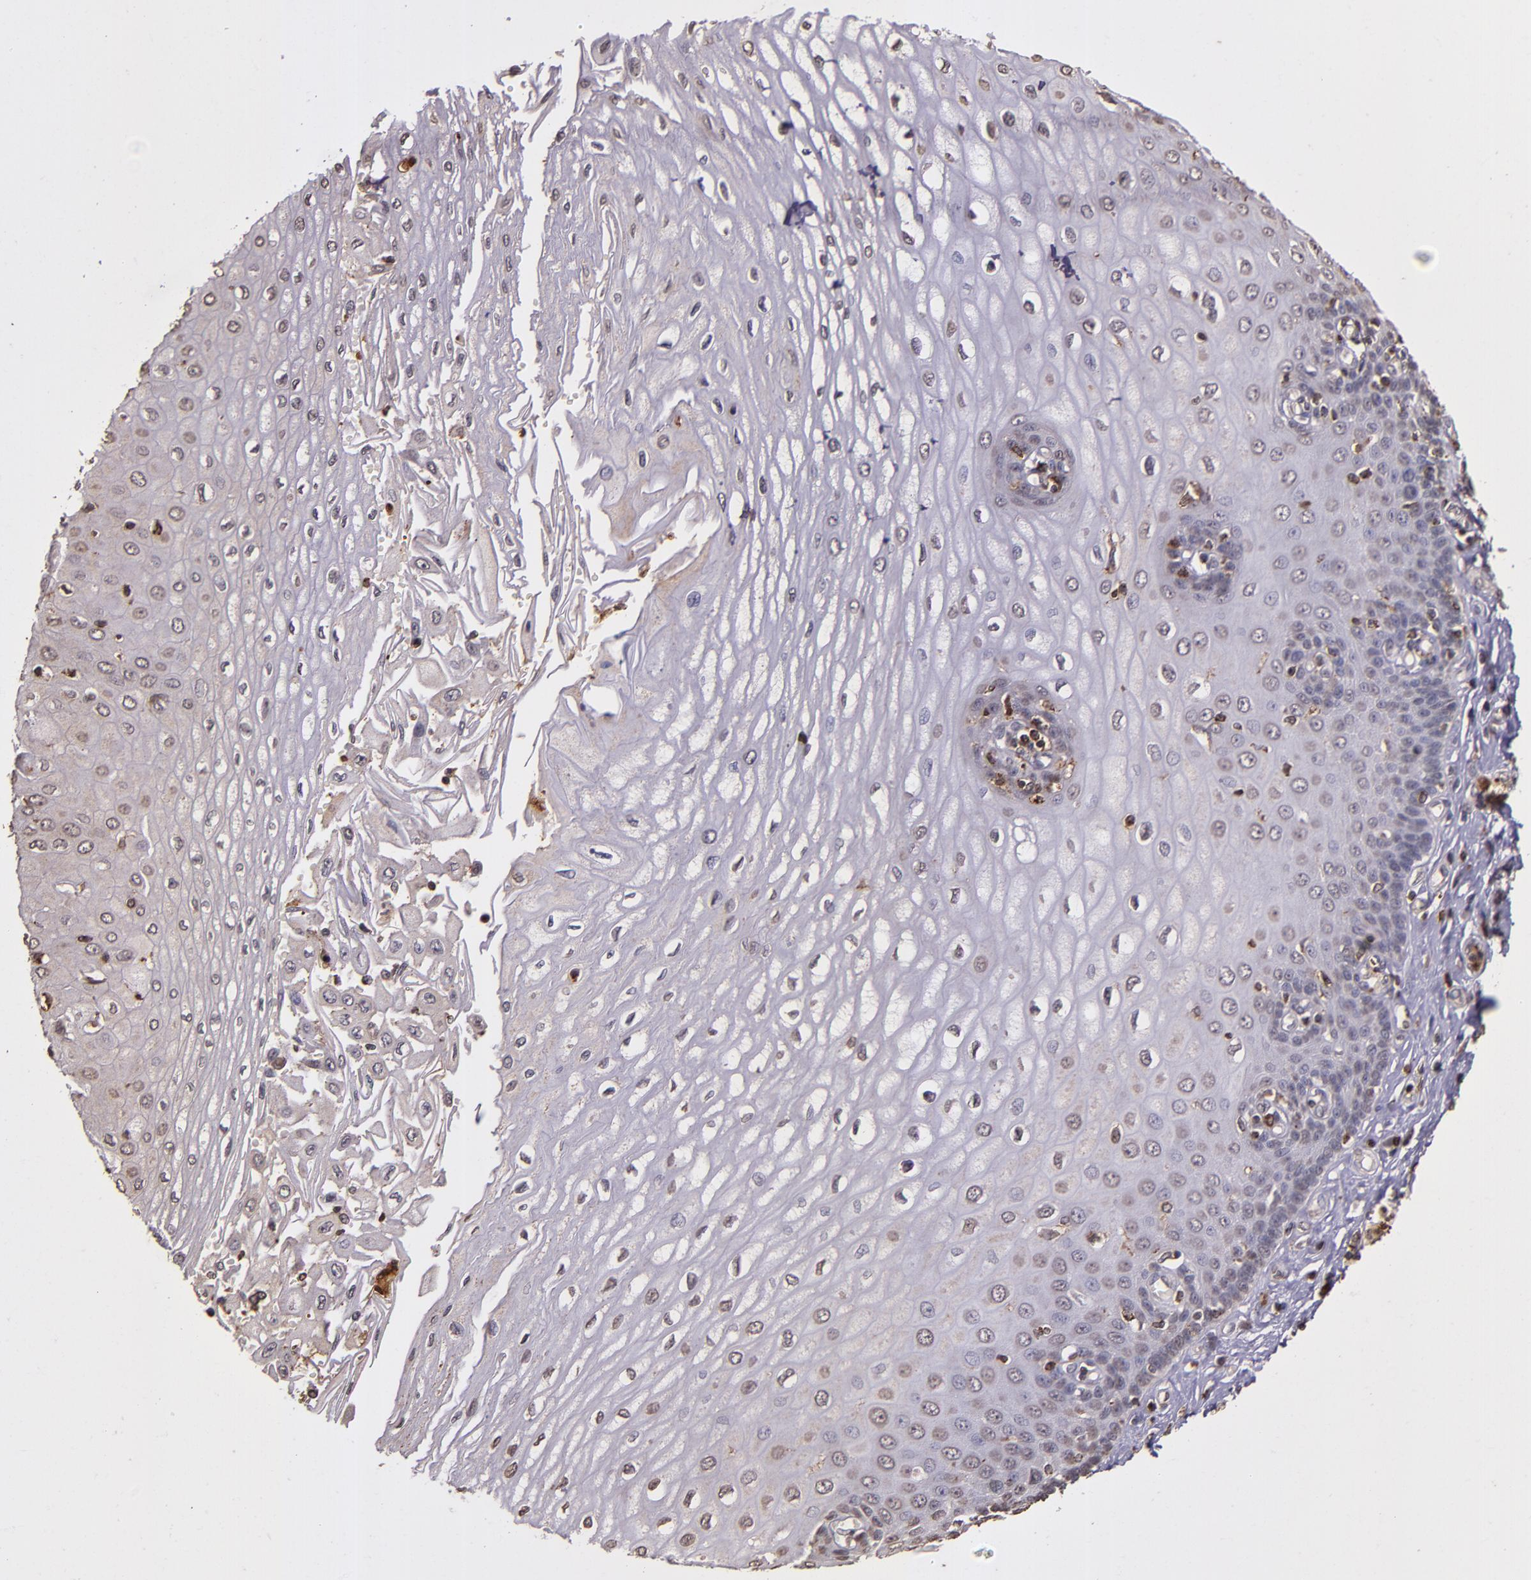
{"staining": {"intensity": "weak", "quantity": "<25%", "location": "cytoplasmic/membranous"}, "tissue": "esophagus", "cell_type": "Squamous epithelial cells", "image_type": "normal", "snomed": [{"axis": "morphology", "description": "Normal tissue, NOS"}, {"axis": "topography", "description": "Esophagus"}], "caption": "Protein analysis of normal esophagus exhibits no significant positivity in squamous epithelial cells.", "gene": "SLC2A3", "patient": {"sex": "male", "age": 62}}